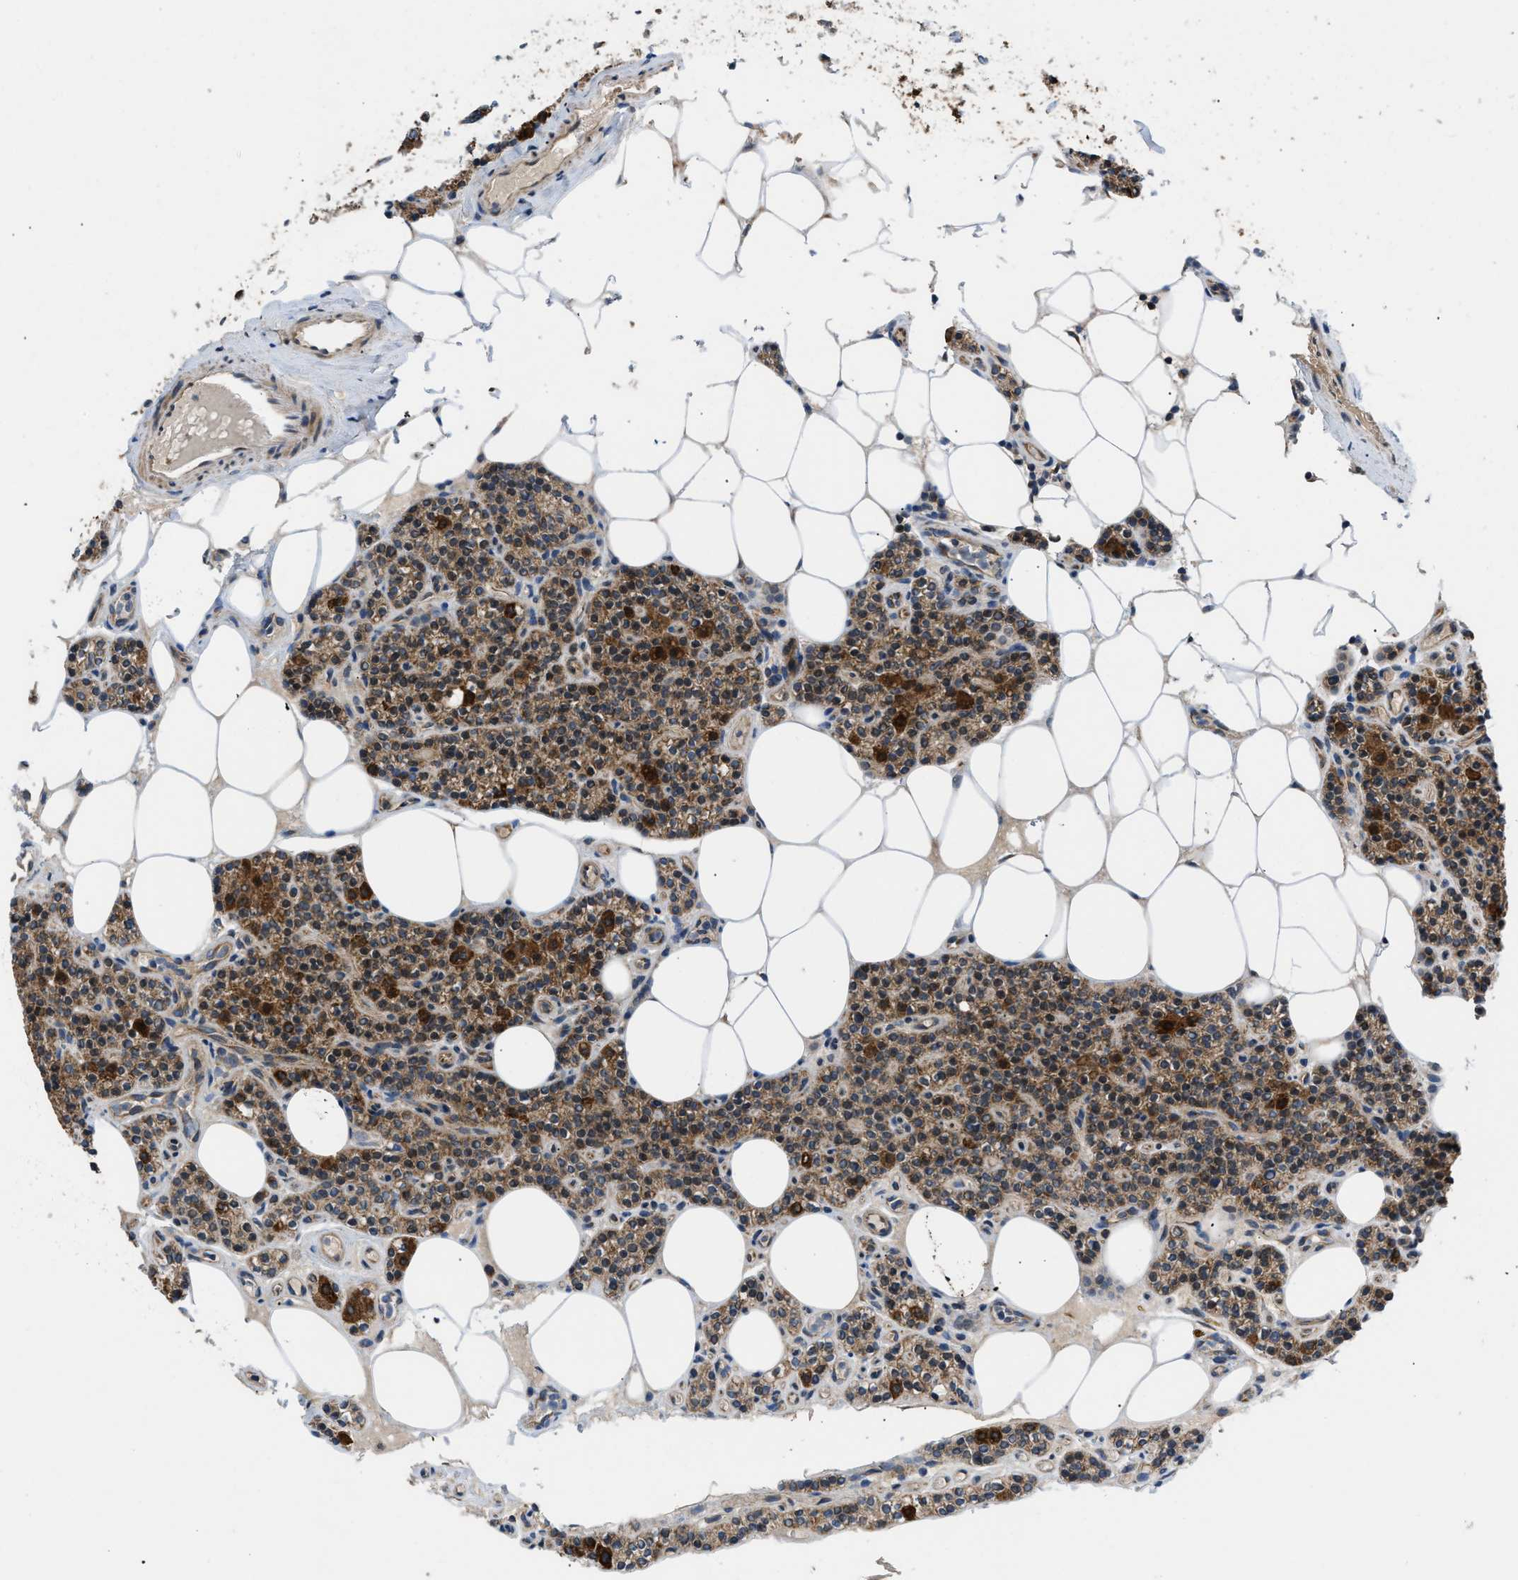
{"staining": {"intensity": "strong", "quantity": ">75%", "location": "cytoplasmic/membranous"}, "tissue": "parathyroid gland", "cell_type": "Glandular cells", "image_type": "normal", "snomed": [{"axis": "morphology", "description": "Normal tissue, NOS"}, {"axis": "morphology", "description": "Adenoma, NOS"}, {"axis": "topography", "description": "Parathyroid gland"}], "caption": "Strong cytoplasmic/membranous protein expression is seen in about >75% of glandular cells in parathyroid gland. The protein is stained brown, and the nuclei are stained in blue (DAB (3,3'-diaminobenzidine) IHC with brightfield microscopy, high magnification).", "gene": "OPTN", "patient": {"sex": "female", "age": 70}}